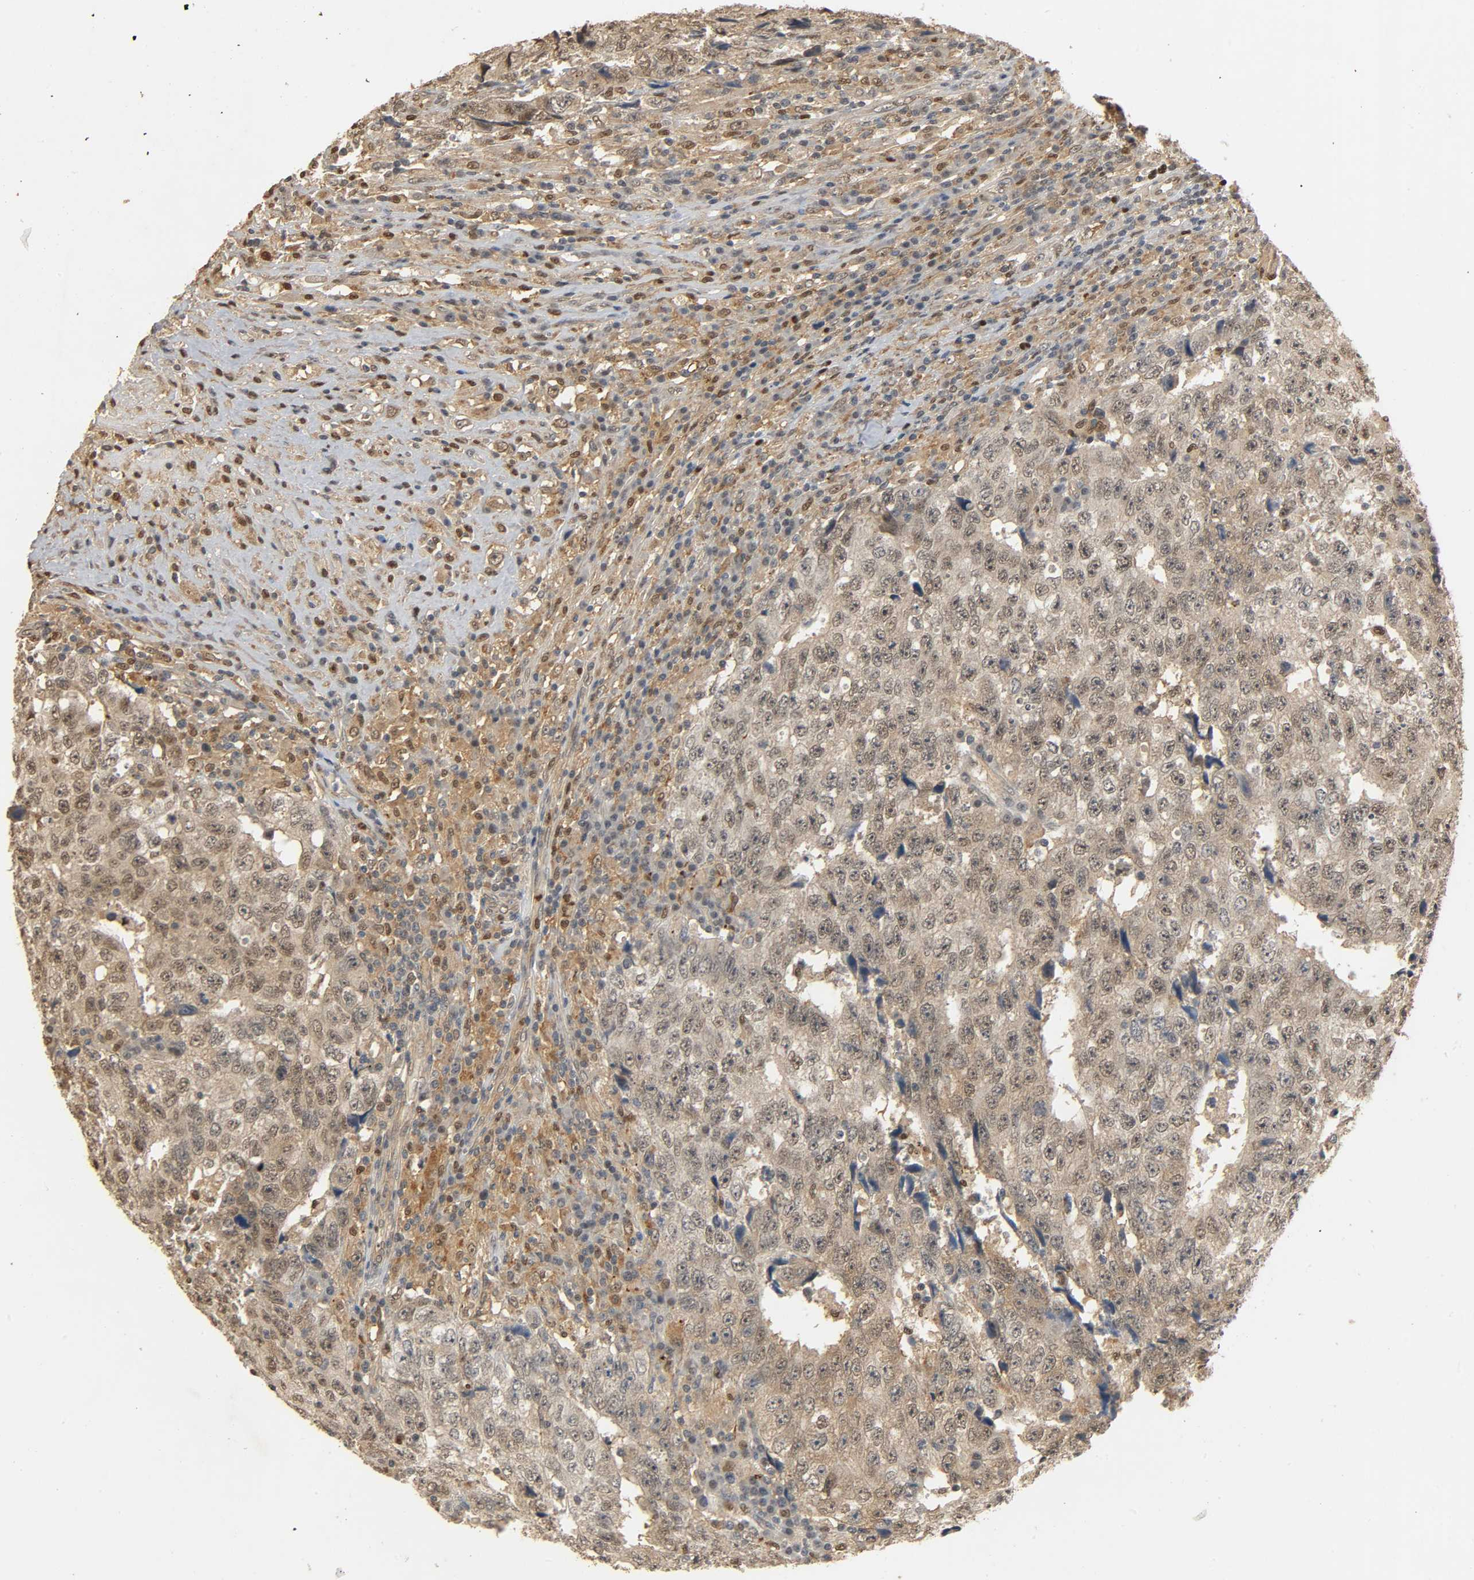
{"staining": {"intensity": "moderate", "quantity": ">75%", "location": "cytoplasmic/membranous"}, "tissue": "testis cancer", "cell_type": "Tumor cells", "image_type": "cancer", "snomed": [{"axis": "morphology", "description": "Necrosis, NOS"}, {"axis": "morphology", "description": "Carcinoma, Embryonal, NOS"}, {"axis": "topography", "description": "Testis"}], "caption": "This image shows immunohistochemistry (IHC) staining of embryonal carcinoma (testis), with medium moderate cytoplasmic/membranous positivity in about >75% of tumor cells.", "gene": "ZFPM2", "patient": {"sex": "male", "age": 19}}